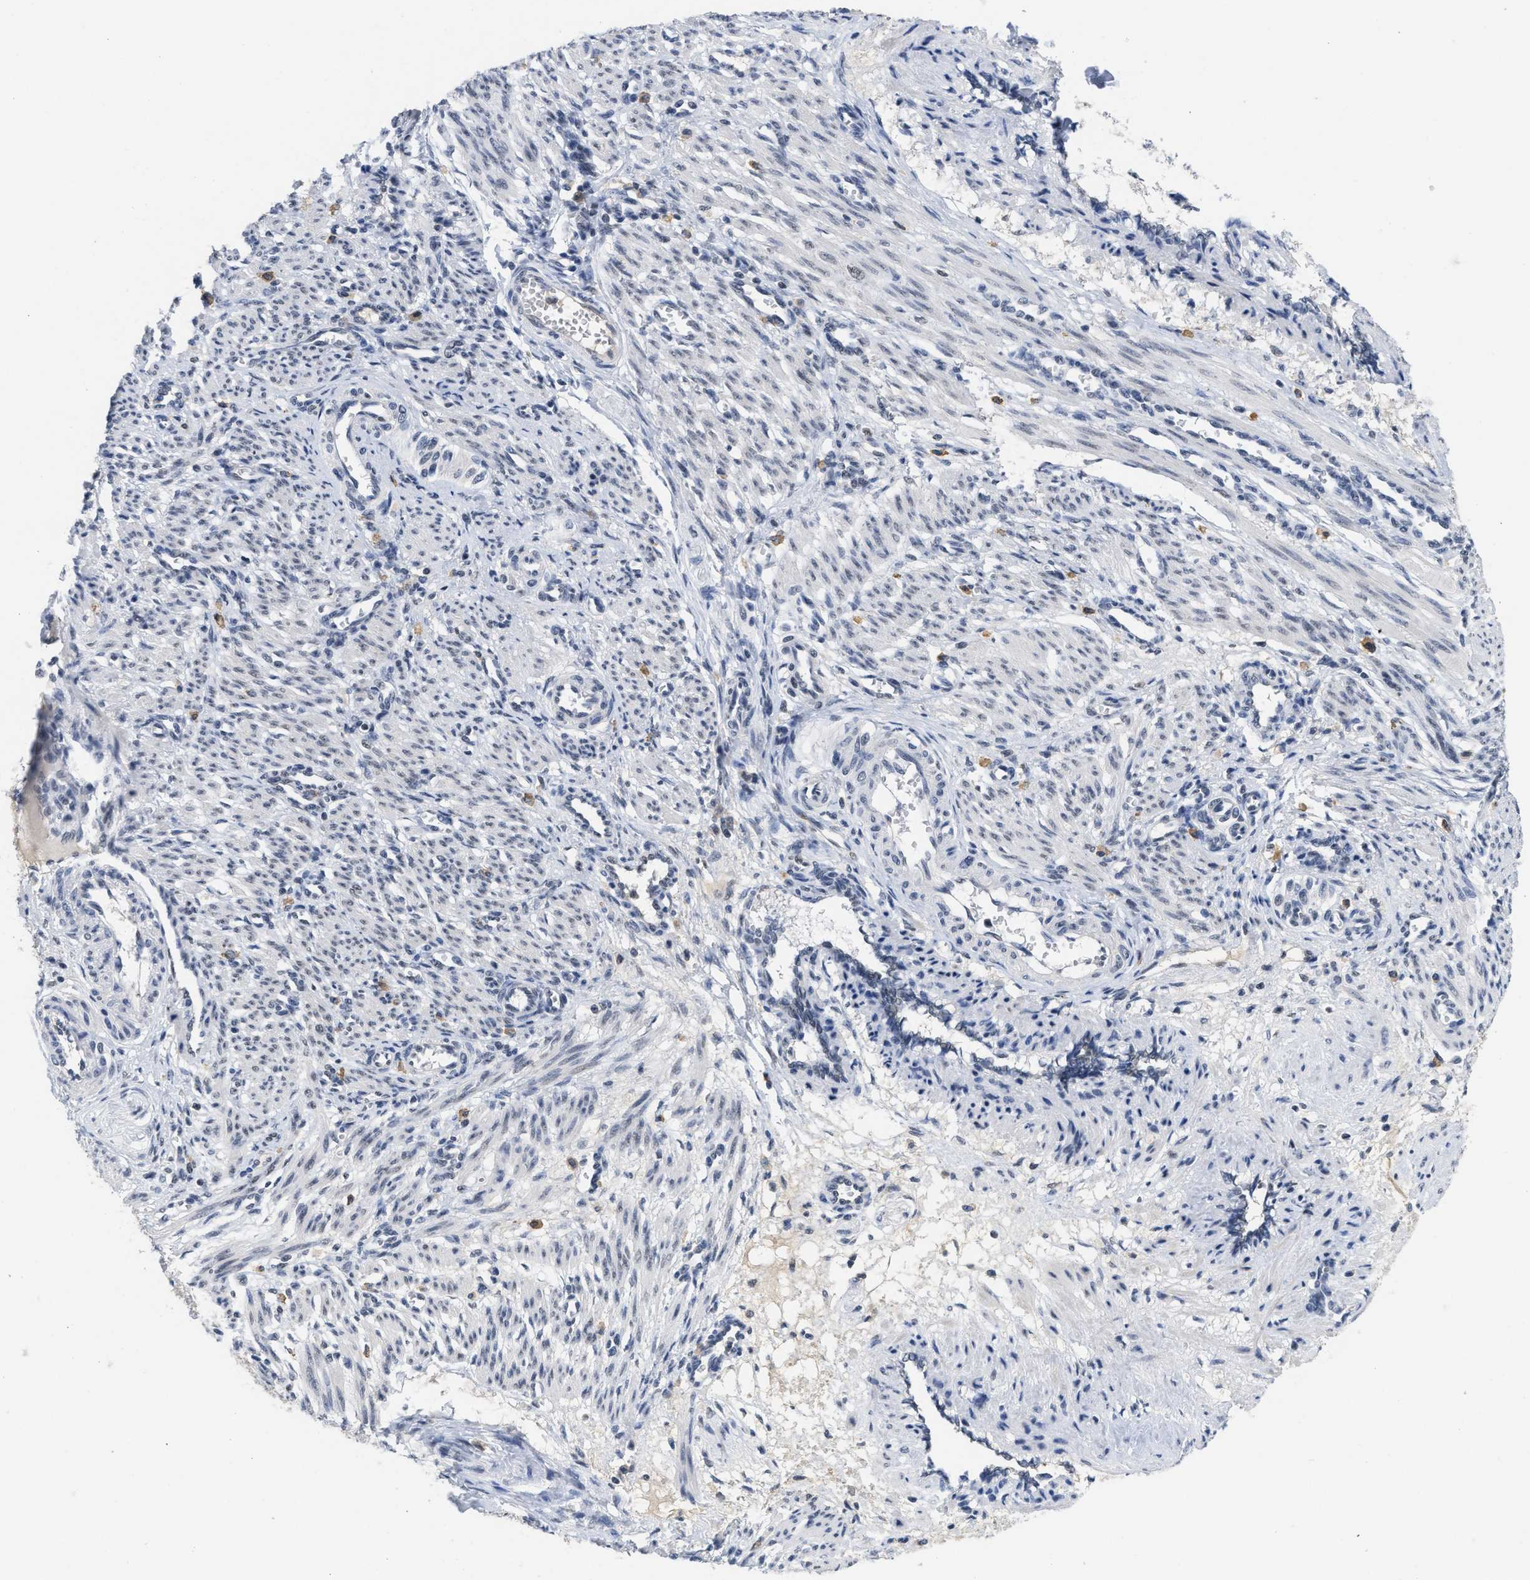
{"staining": {"intensity": "negative", "quantity": "none", "location": "none"}, "tissue": "smooth muscle", "cell_type": "Smooth muscle cells", "image_type": "normal", "snomed": [{"axis": "morphology", "description": "Normal tissue, NOS"}, {"axis": "topography", "description": "Endometrium"}], "caption": "Protein analysis of unremarkable smooth muscle exhibits no significant staining in smooth muscle cells. (DAB IHC visualized using brightfield microscopy, high magnification).", "gene": "GGNBP2", "patient": {"sex": "female", "age": 33}}